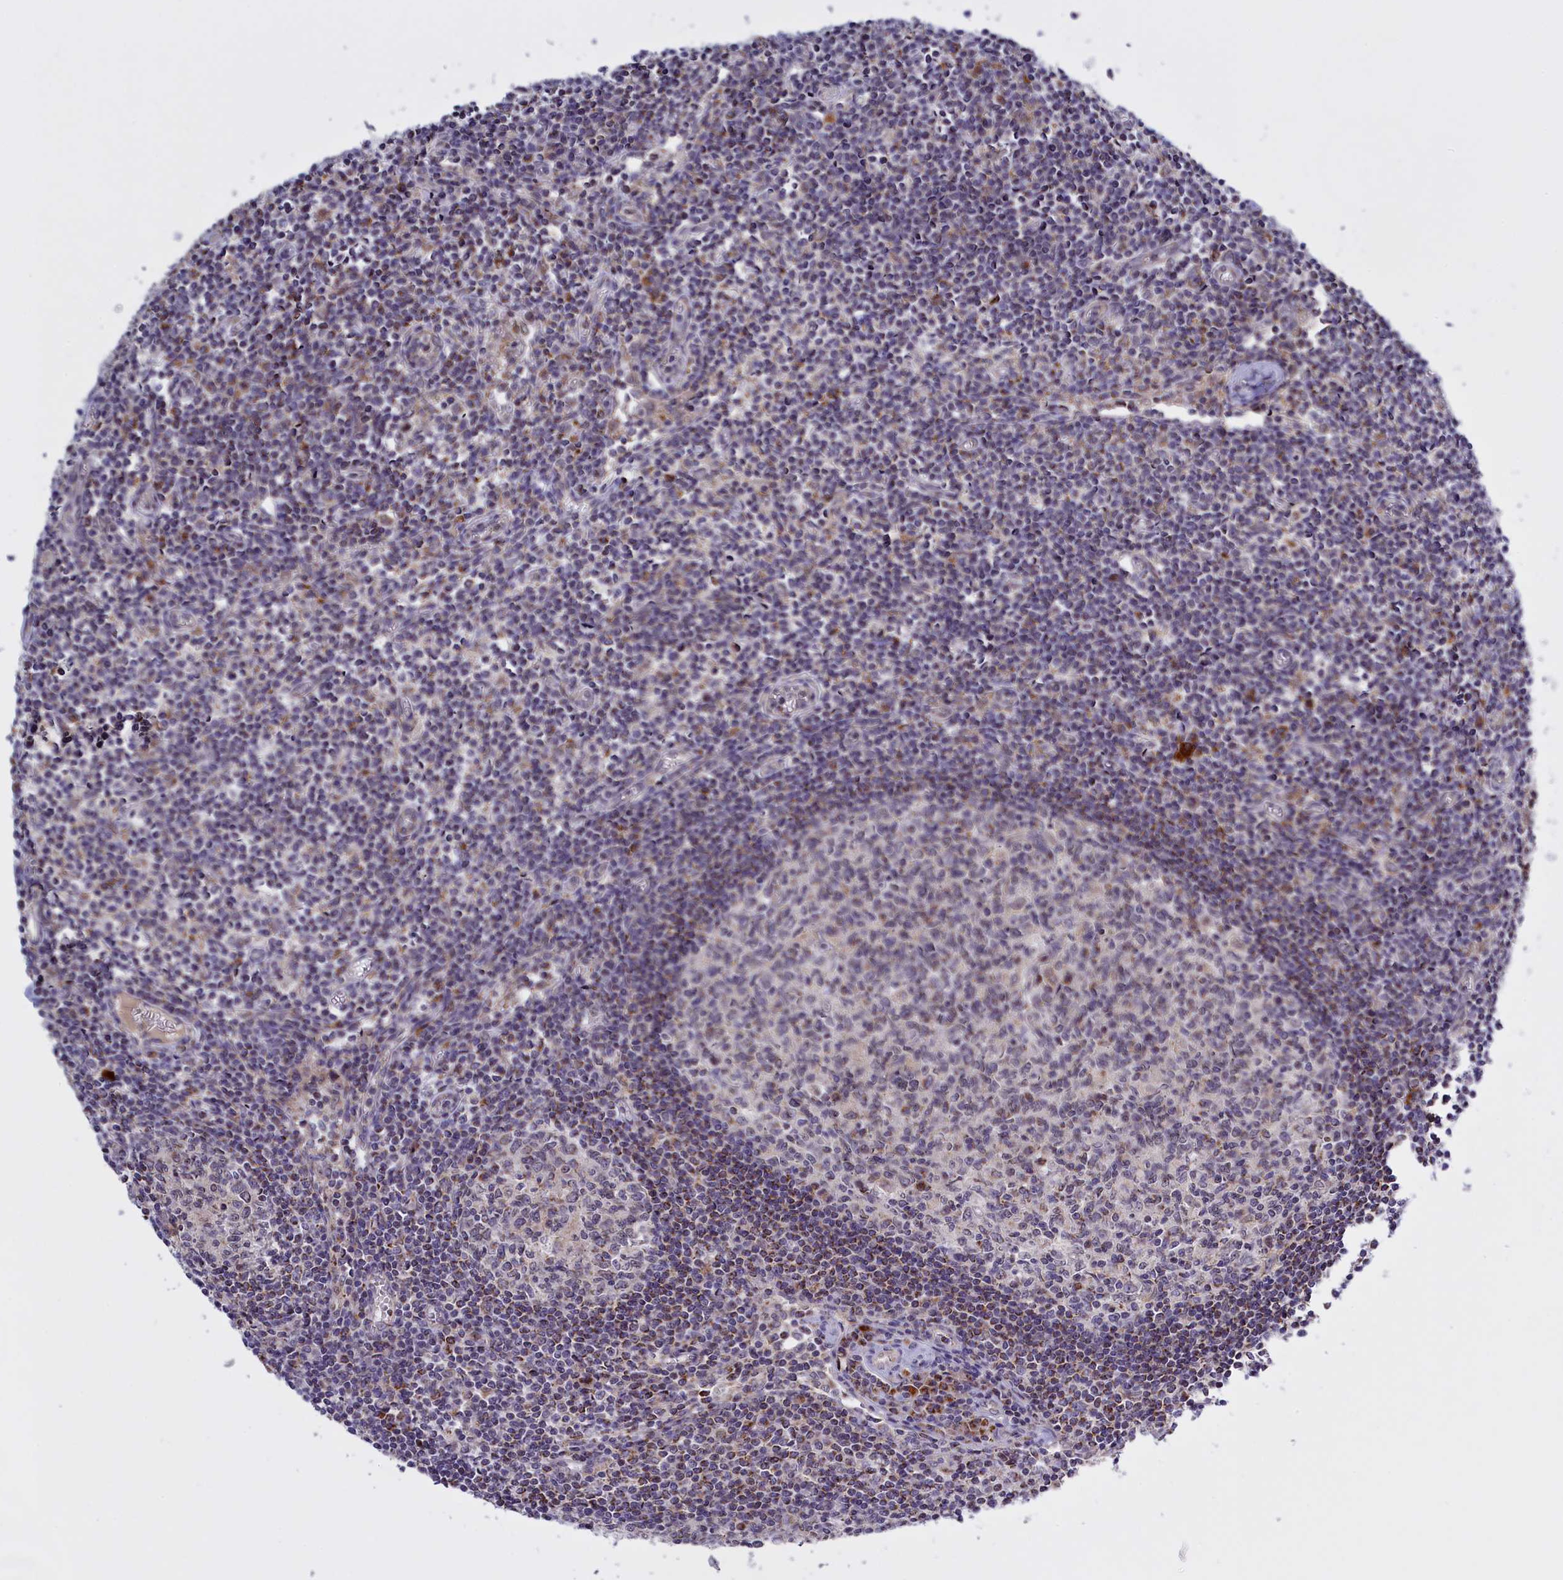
{"staining": {"intensity": "moderate", "quantity": "<25%", "location": "cytoplasmic/membranous"}, "tissue": "lymph node", "cell_type": "Germinal center cells", "image_type": "normal", "snomed": [{"axis": "morphology", "description": "Normal tissue, NOS"}, {"axis": "topography", "description": "Lymph node"}], "caption": "IHC of normal lymph node shows low levels of moderate cytoplasmic/membranous positivity in approximately <25% of germinal center cells.", "gene": "FAM149B1", "patient": {"sex": "female", "age": 55}}